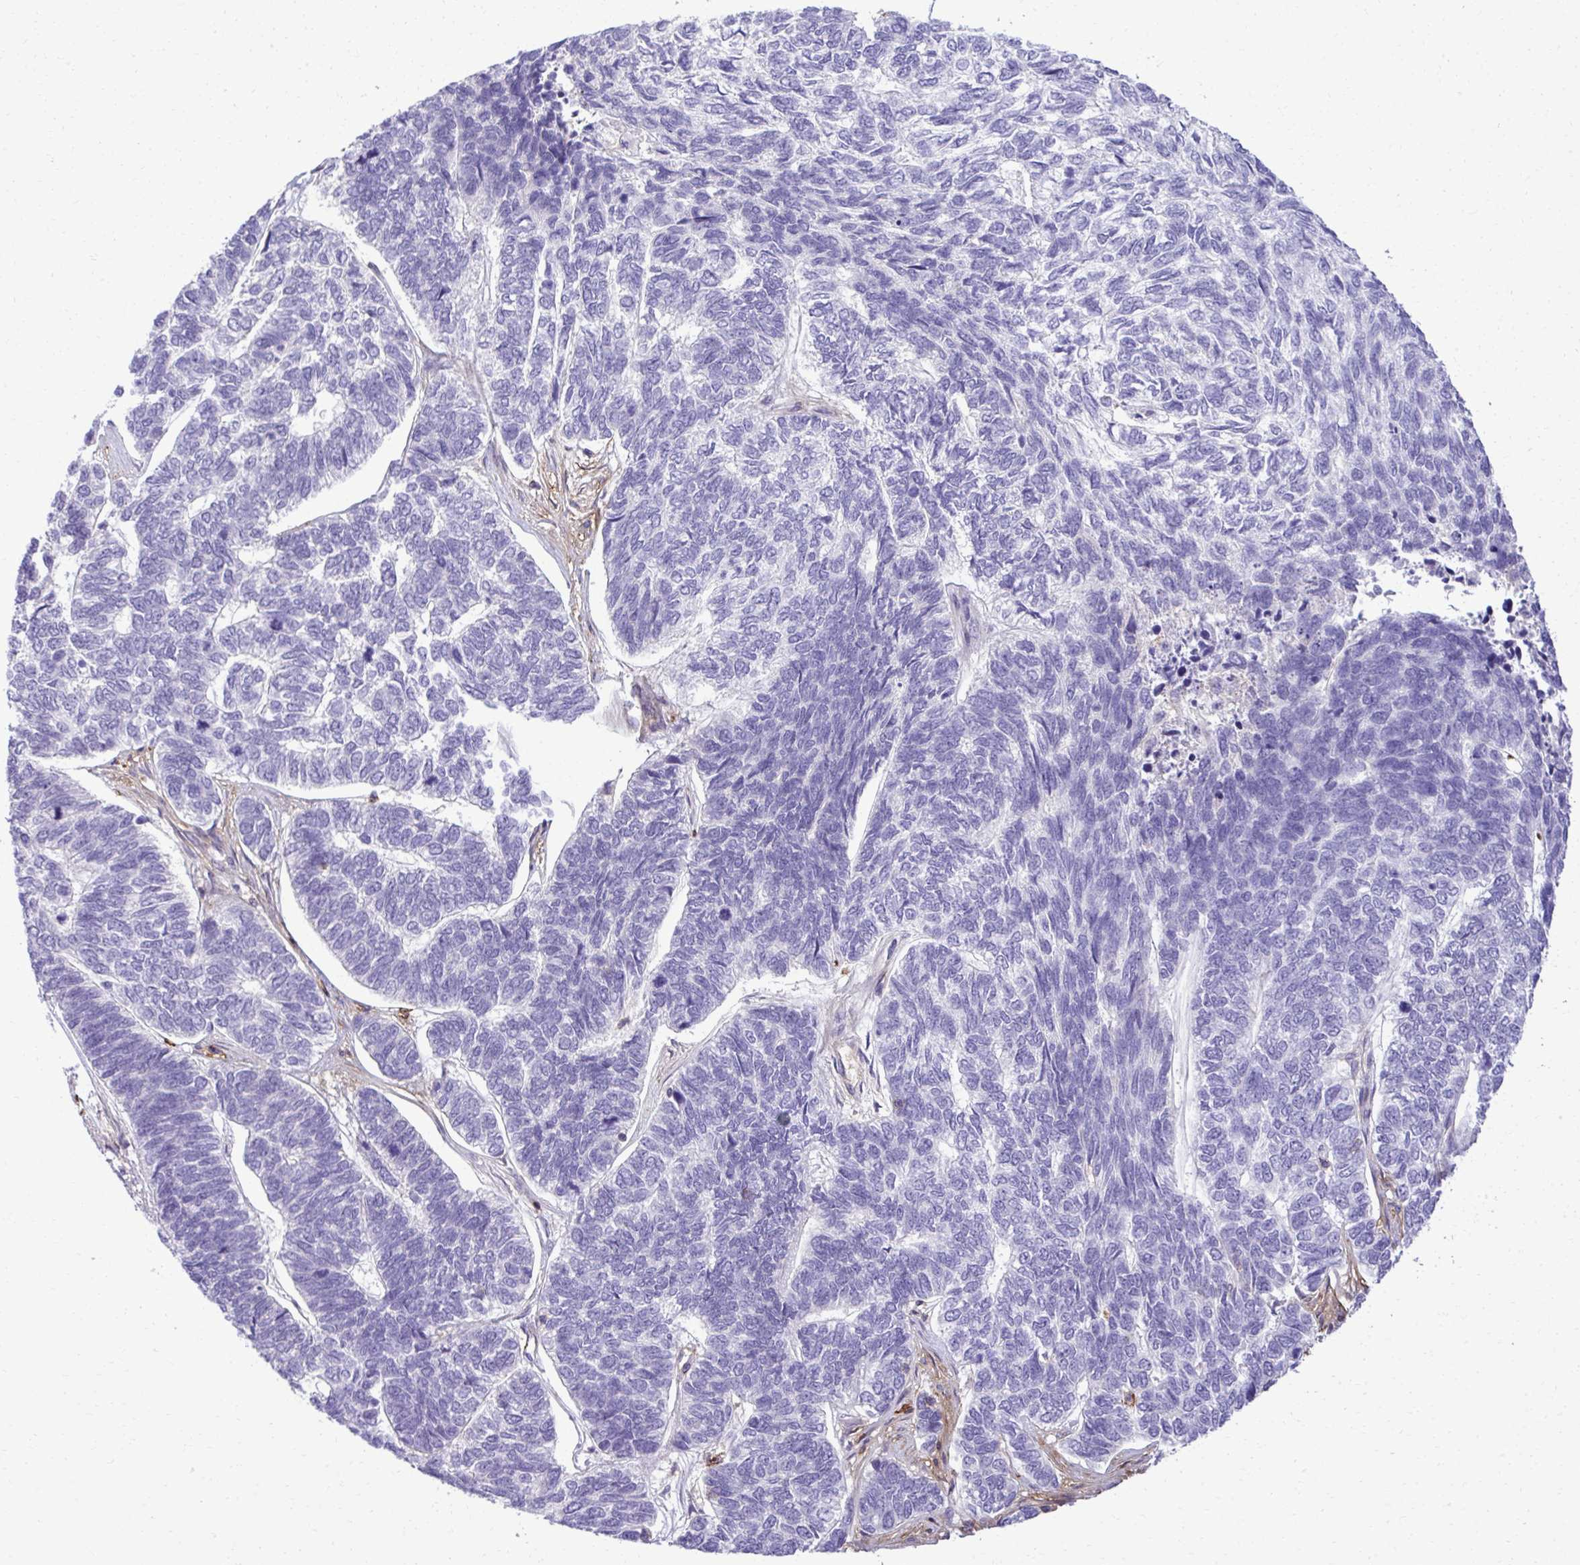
{"staining": {"intensity": "negative", "quantity": "none", "location": "none"}, "tissue": "skin cancer", "cell_type": "Tumor cells", "image_type": "cancer", "snomed": [{"axis": "morphology", "description": "Basal cell carcinoma"}, {"axis": "topography", "description": "Skin"}], "caption": "Immunohistochemical staining of skin basal cell carcinoma reveals no significant expression in tumor cells.", "gene": "PITPNM3", "patient": {"sex": "female", "age": 65}}